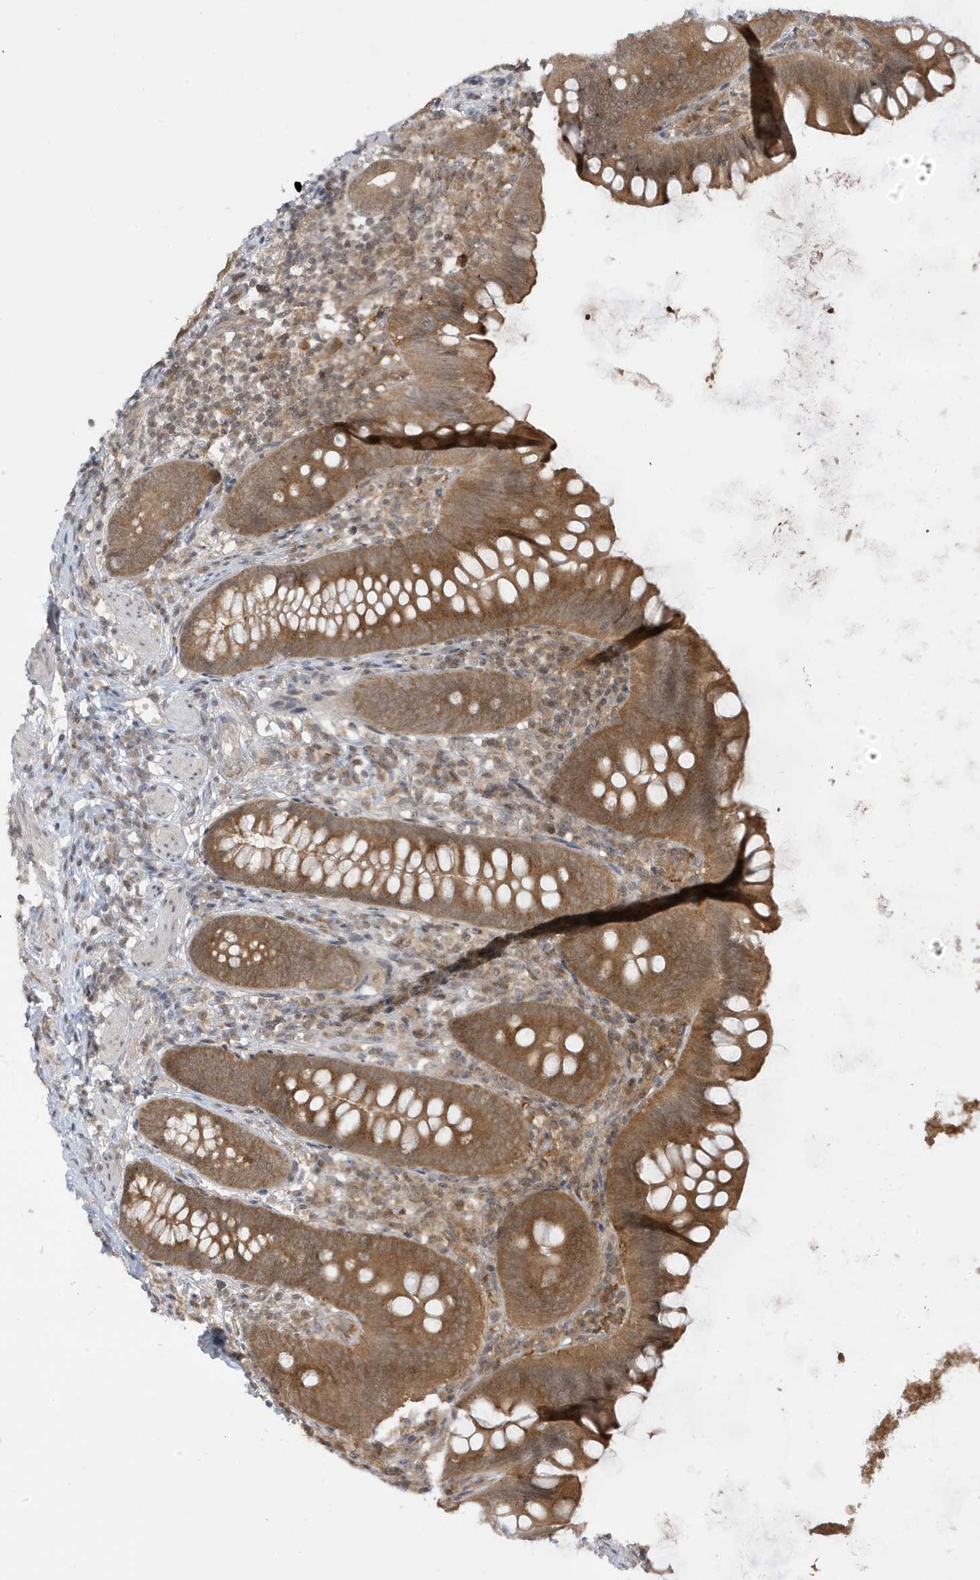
{"staining": {"intensity": "moderate", "quantity": ">75%", "location": "cytoplasmic/membranous,nuclear"}, "tissue": "appendix", "cell_type": "Glandular cells", "image_type": "normal", "snomed": [{"axis": "morphology", "description": "Normal tissue, NOS"}, {"axis": "topography", "description": "Appendix"}], "caption": "Glandular cells exhibit medium levels of moderate cytoplasmic/membranous,nuclear positivity in about >75% of cells in unremarkable appendix. (DAB = brown stain, brightfield microscopy at high magnification).", "gene": "TAB3", "patient": {"sex": "female", "age": 62}}